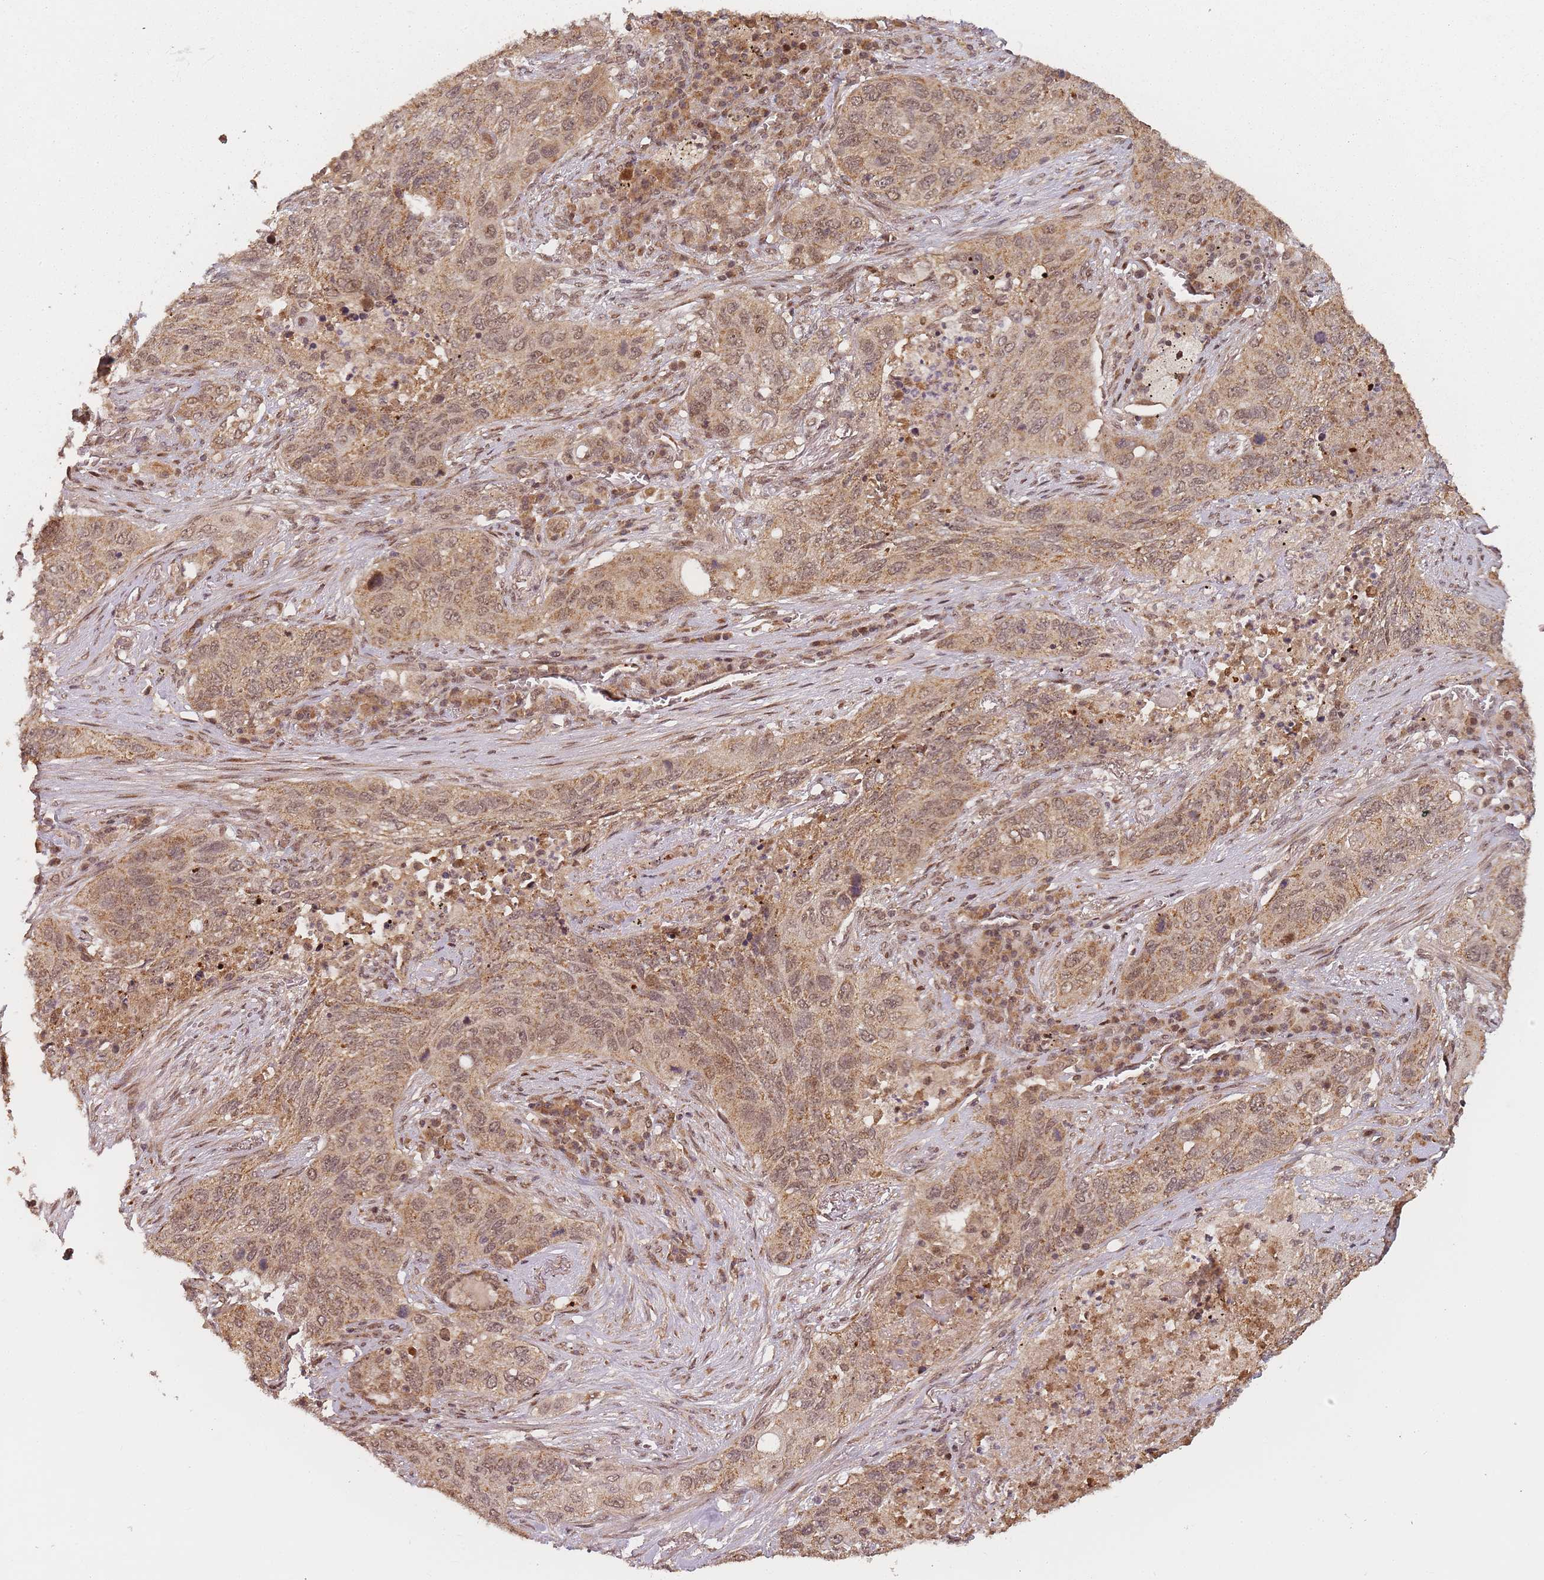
{"staining": {"intensity": "moderate", "quantity": ">75%", "location": "cytoplasmic/membranous,nuclear"}, "tissue": "lung cancer", "cell_type": "Tumor cells", "image_type": "cancer", "snomed": [{"axis": "morphology", "description": "Squamous cell carcinoma, NOS"}, {"axis": "topography", "description": "Lung"}], "caption": "This is a histology image of IHC staining of lung squamous cell carcinoma, which shows moderate staining in the cytoplasmic/membranous and nuclear of tumor cells.", "gene": "ZNF497", "patient": {"sex": "female", "age": 63}}